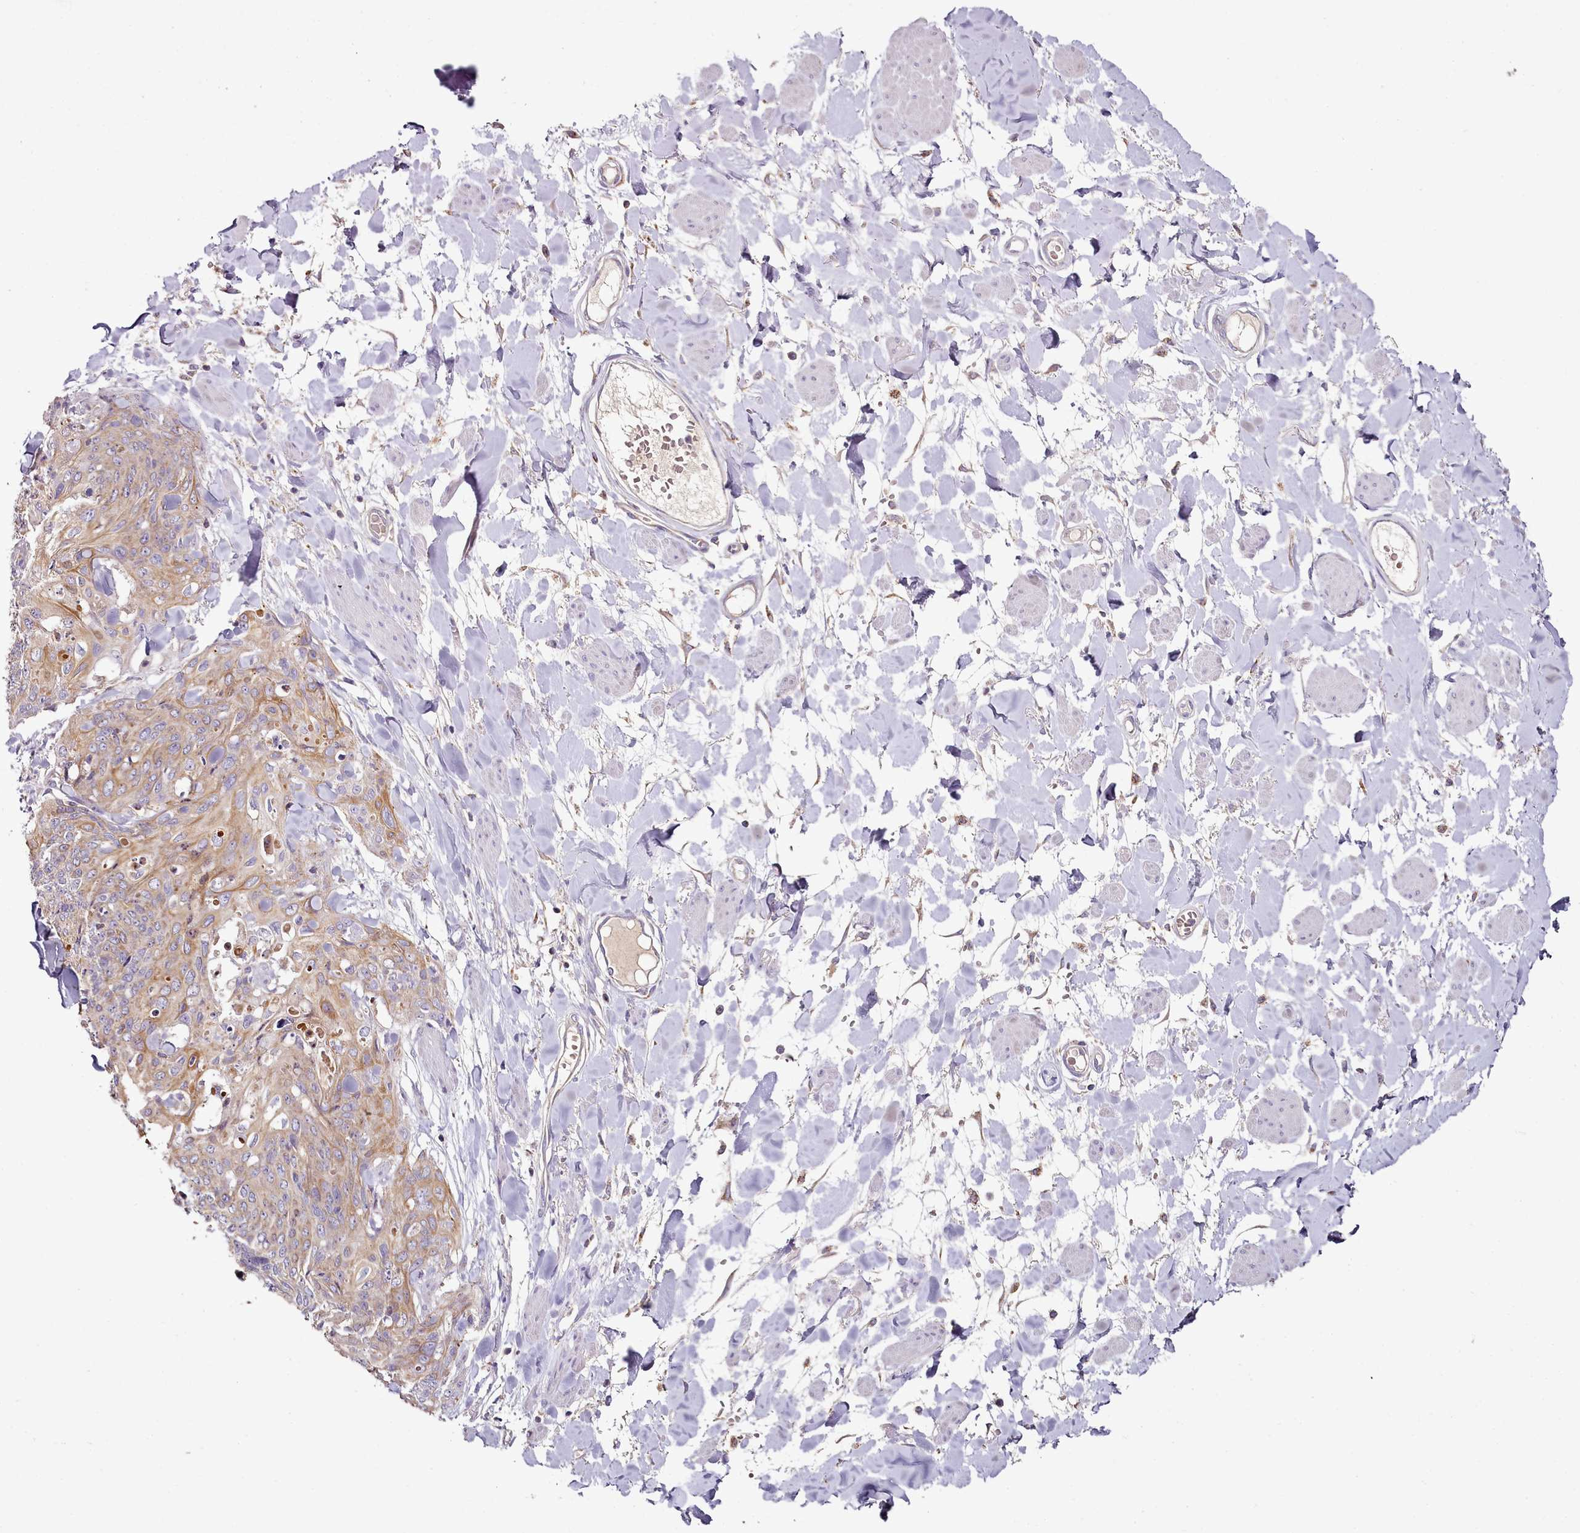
{"staining": {"intensity": "moderate", "quantity": "<25%", "location": "cytoplasmic/membranous"}, "tissue": "skin cancer", "cell_type": "Tumor cells", "image_type": "cancer", "snomed": [{"axis": "morphology", "description": "Squamous cell carcinoma, NOS"}, {"axis": "topography", "description": "Skin"}, {"axis": "topography", "description": "Vulva"}], "caption": "Moderate cytoplasmic/membranous staining for a protein is seen in approximately <25% of tumor cells of skin squamous cell carcinoma using immunohistochemistry (IHC).", "gene": "ACSS1", "patient": {"sex": "female", "age": 85}}